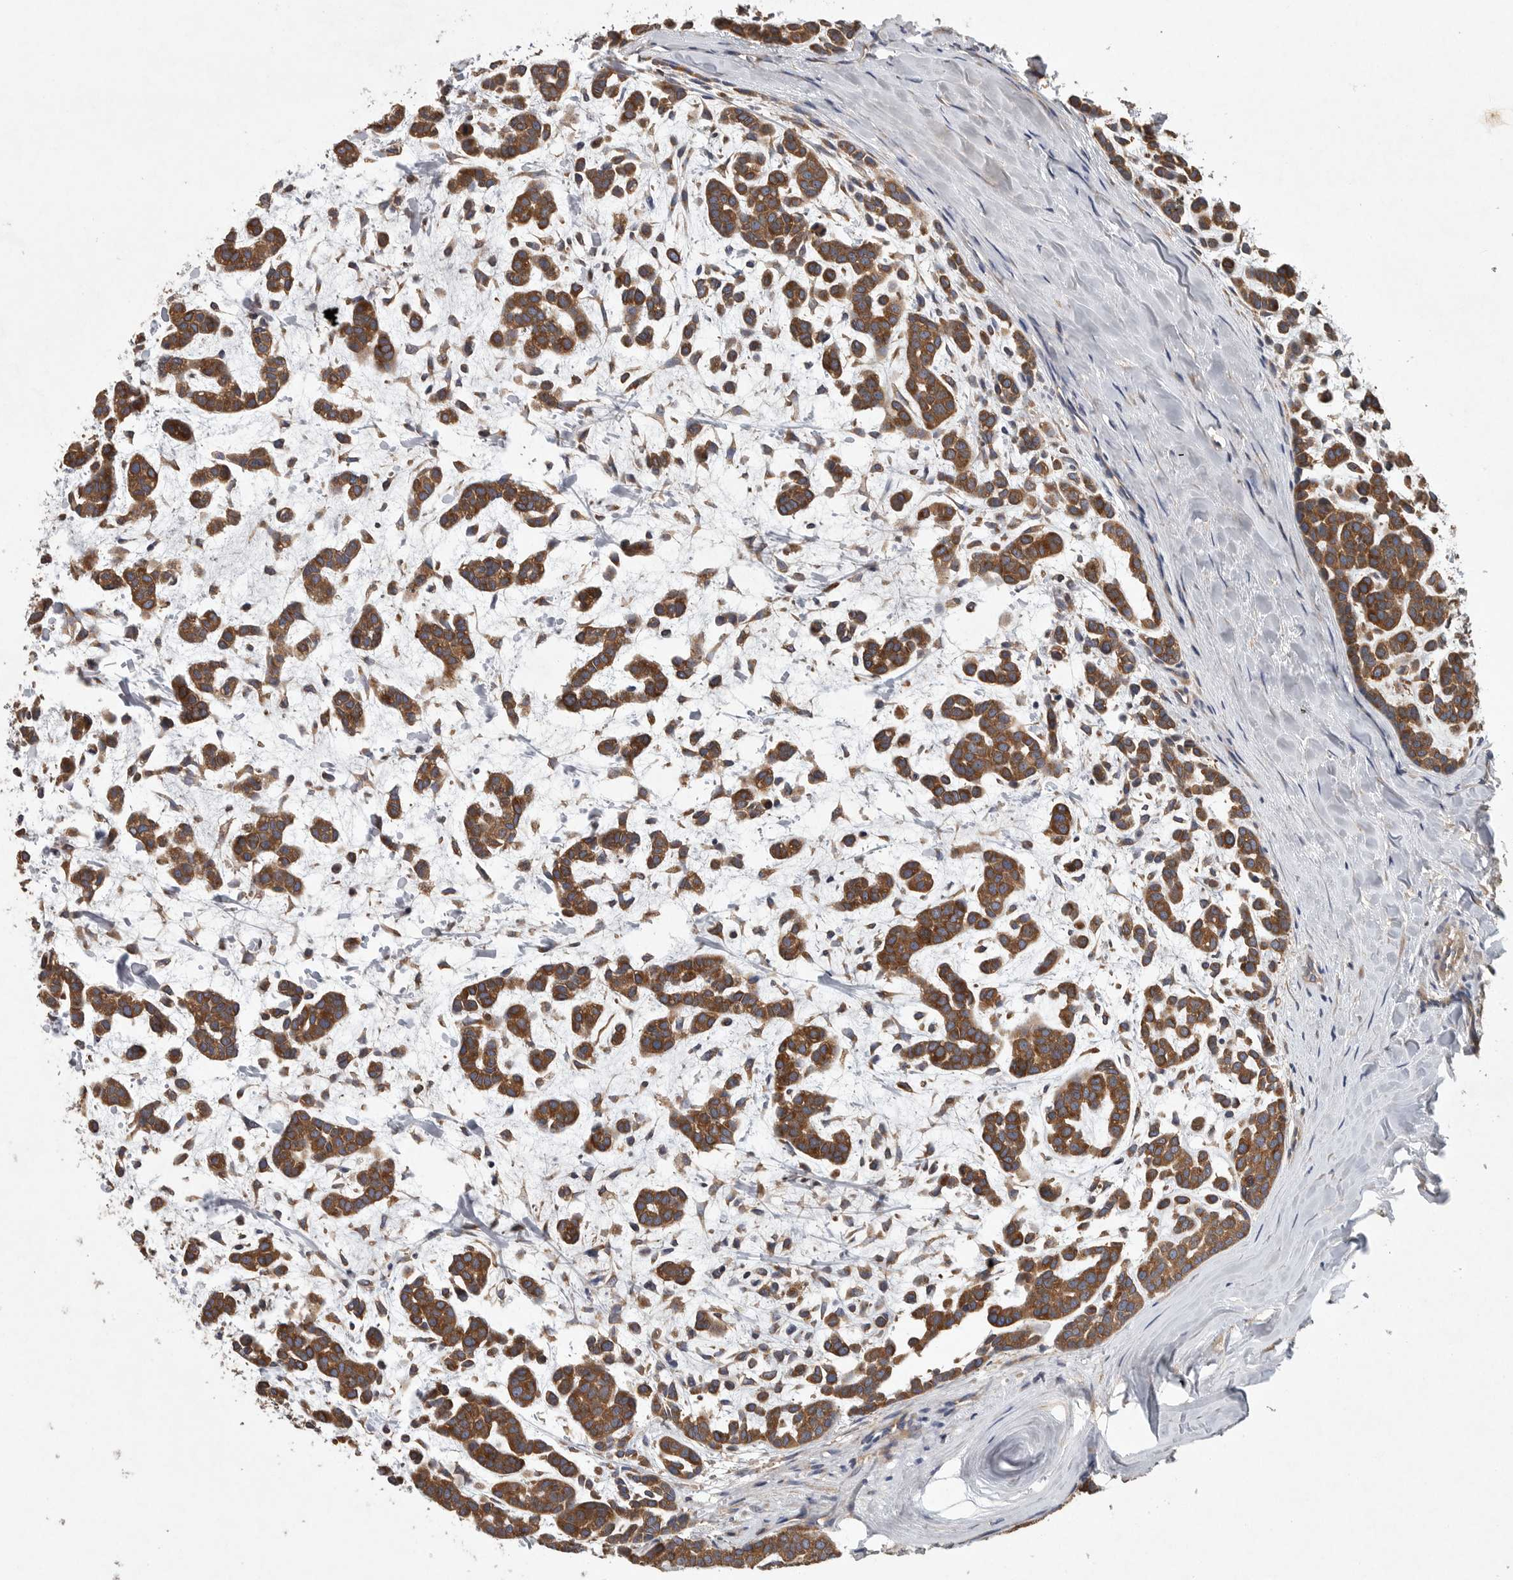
{"staining": {"intensity": "strong", "quantity": ">75%", "location": "cytoplasmic/membranous"}, "tissue": "head and neck cancer", "cell_type": "Tumor cells", "image_type": "cancer", "snomed": [{"axis": "morphology", "description": "Adenocarcinoma, NOS"}, {"axis": "morphology", "description": "Adenoma, NOS"}, {"axis": "topography", "description": "Head-Neck"}], "caption": "Strong cytoplasmic/membranous protein expression is appreciated in approximately >75% of tumor cells in head and neck cancer.", "gene": "OXR1", "patient": {"sex": "female", "age": 55}}